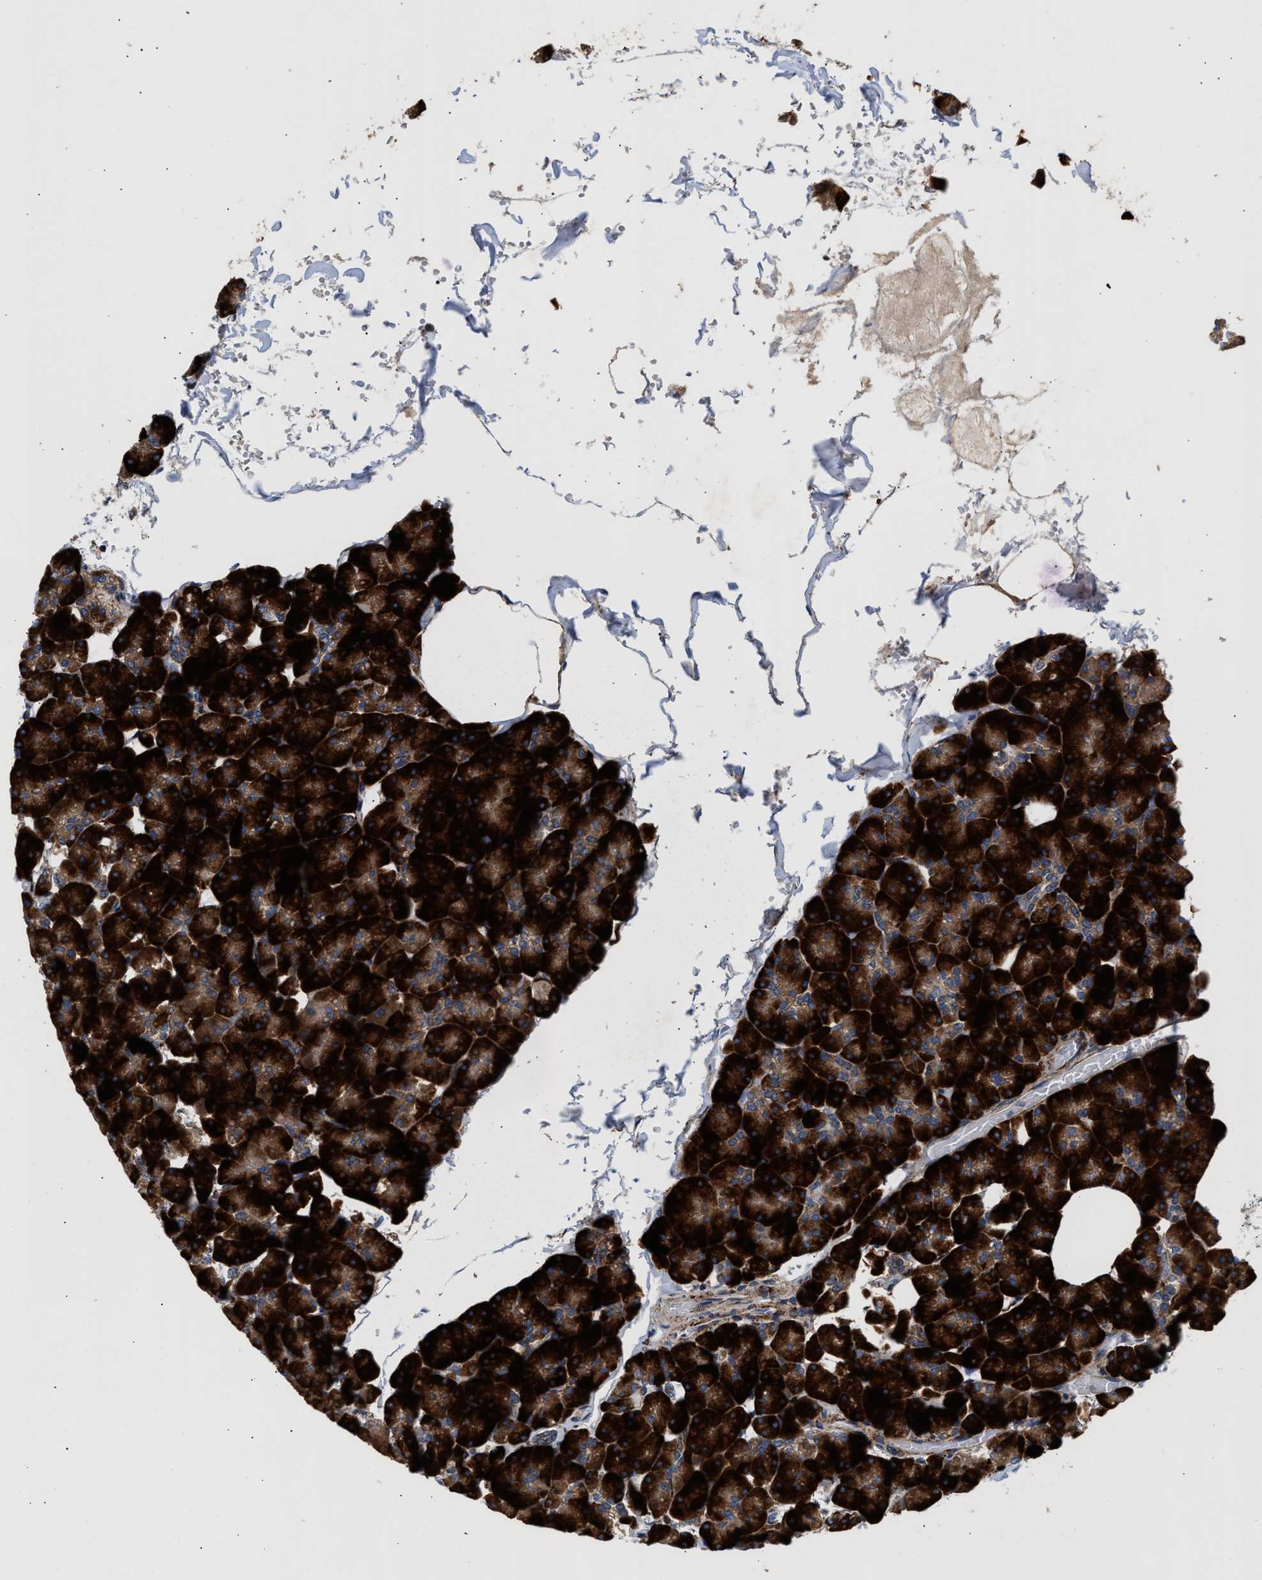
{"staining": {"intensity": "strong", "quantity": ">75%", "location": "cytoplasmic/membranous"}, "tissue": "pancreas", "cell_type": "Exocrine glandular cells", "image_type": "normal", "snomed": [{"axis": "morphology", "description": "Normal tissue, NOS"}, {"axis": "topography", "description": "Pancreas"}], "caption": "IHC staining of benign pancreas, which displays high levels of strong cytoplasmic/membranous staining in approximately >75% of exocrine glandular cells indicating strong cytoplasmic/membranous protein positivity. The staining was performed using DAB (brown) for protein detection and nuclei were counterstained in hematoxylin (blue).", "gene": "AMZ1", "patient": {"sex": "male", "age": 35}}